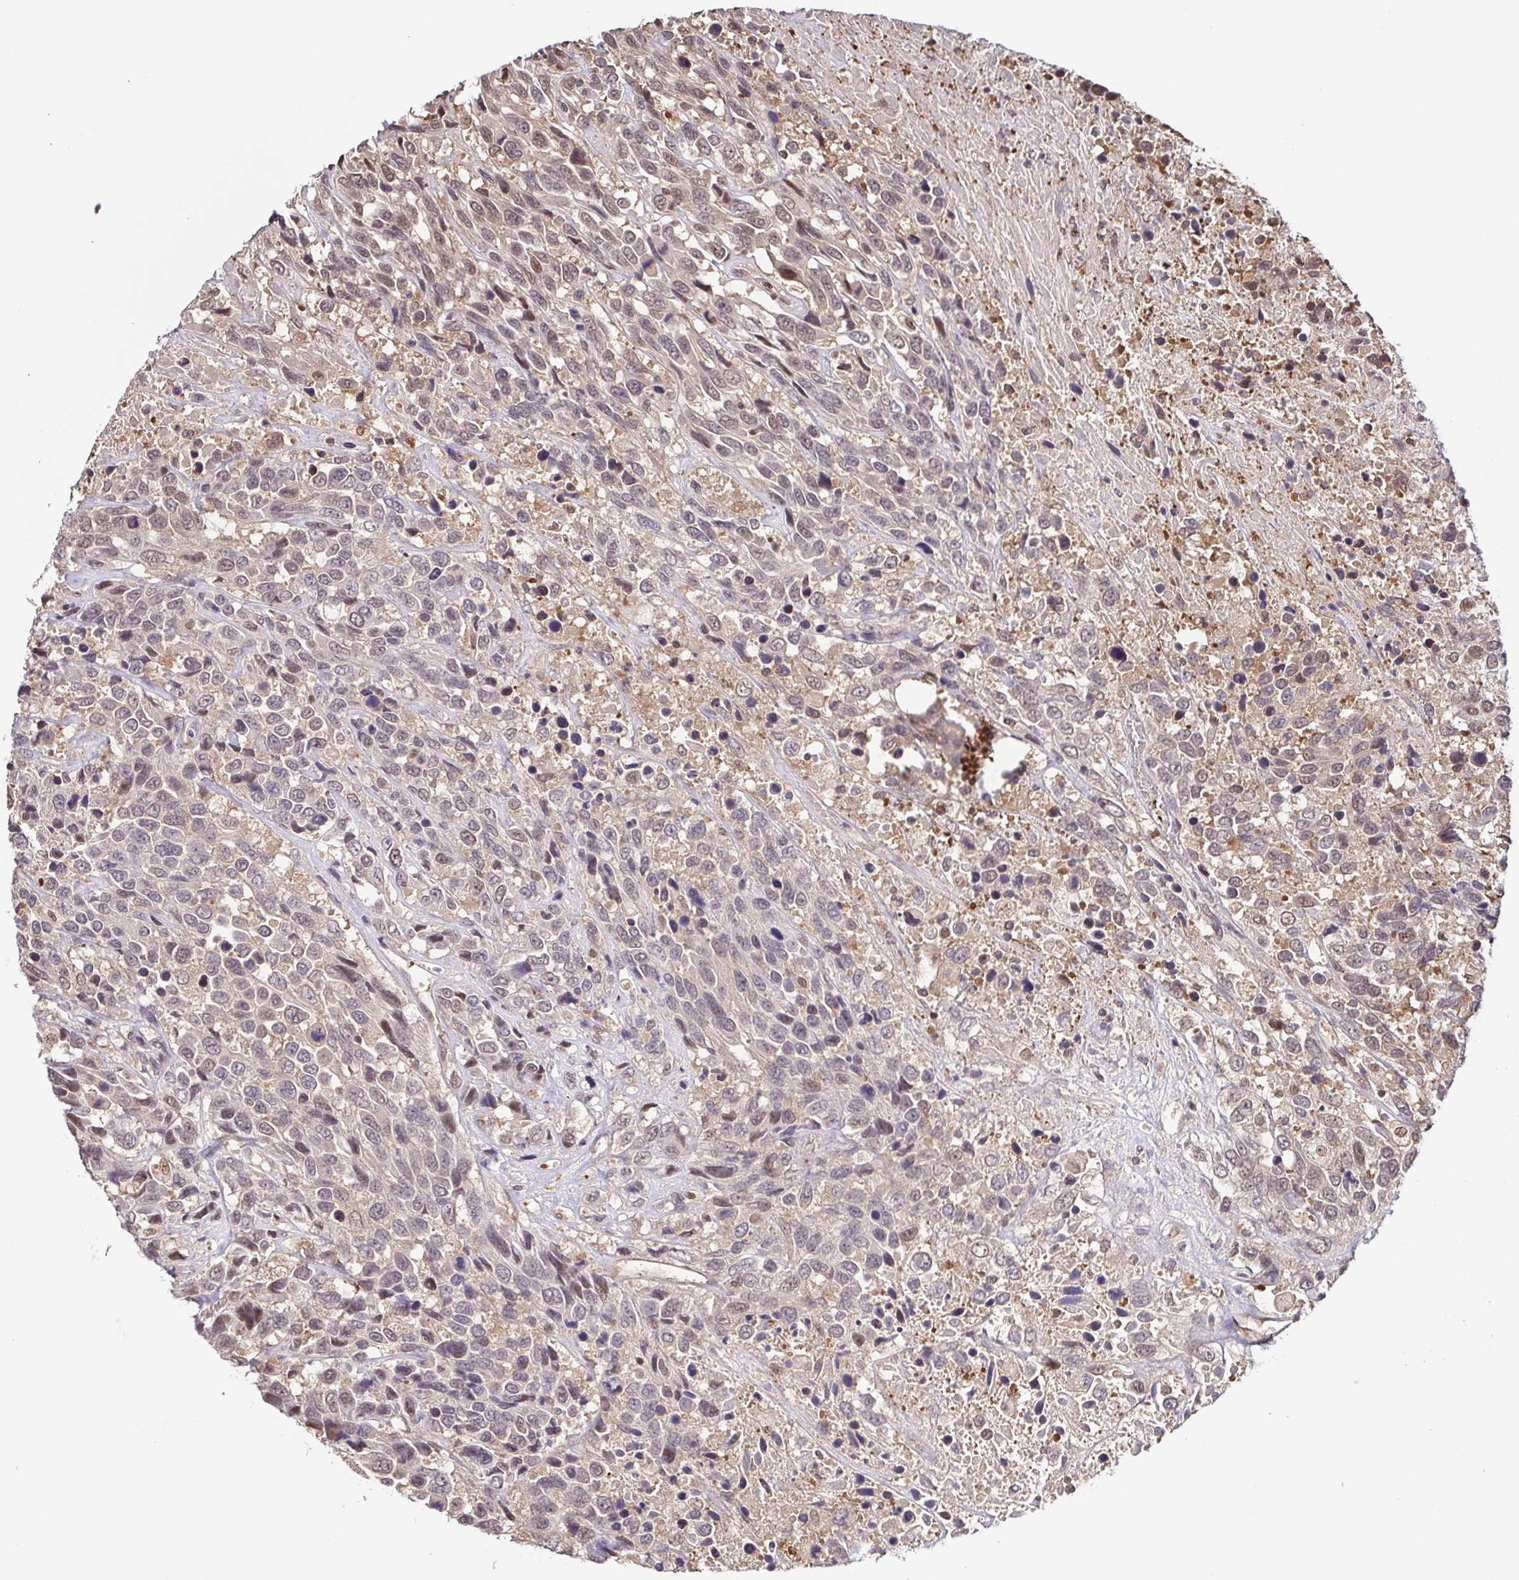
{"staining": {"intensity": "moderate", "quantity": "25%-75%", "location": "cytoplasmic/membranous,nuclear"}, "tissue": "urothelial cancer", "cell_type": "Tumor cells", "image_type": "cancer", "snomed": [{"axis": "morphology", "description": "Urothelial carcinoma, High grade"}, {"axis": "topography", "description": "Urinary bladder"}], "caption": "Brown immunohistochemical staining in human urothelial cancer displays moderate cytoplasmic/membranous and nuclear expression in about 25%-75% of tumor cells.", "gene": "PSMB9", "patient": {"sex": "female", "age": 70}}